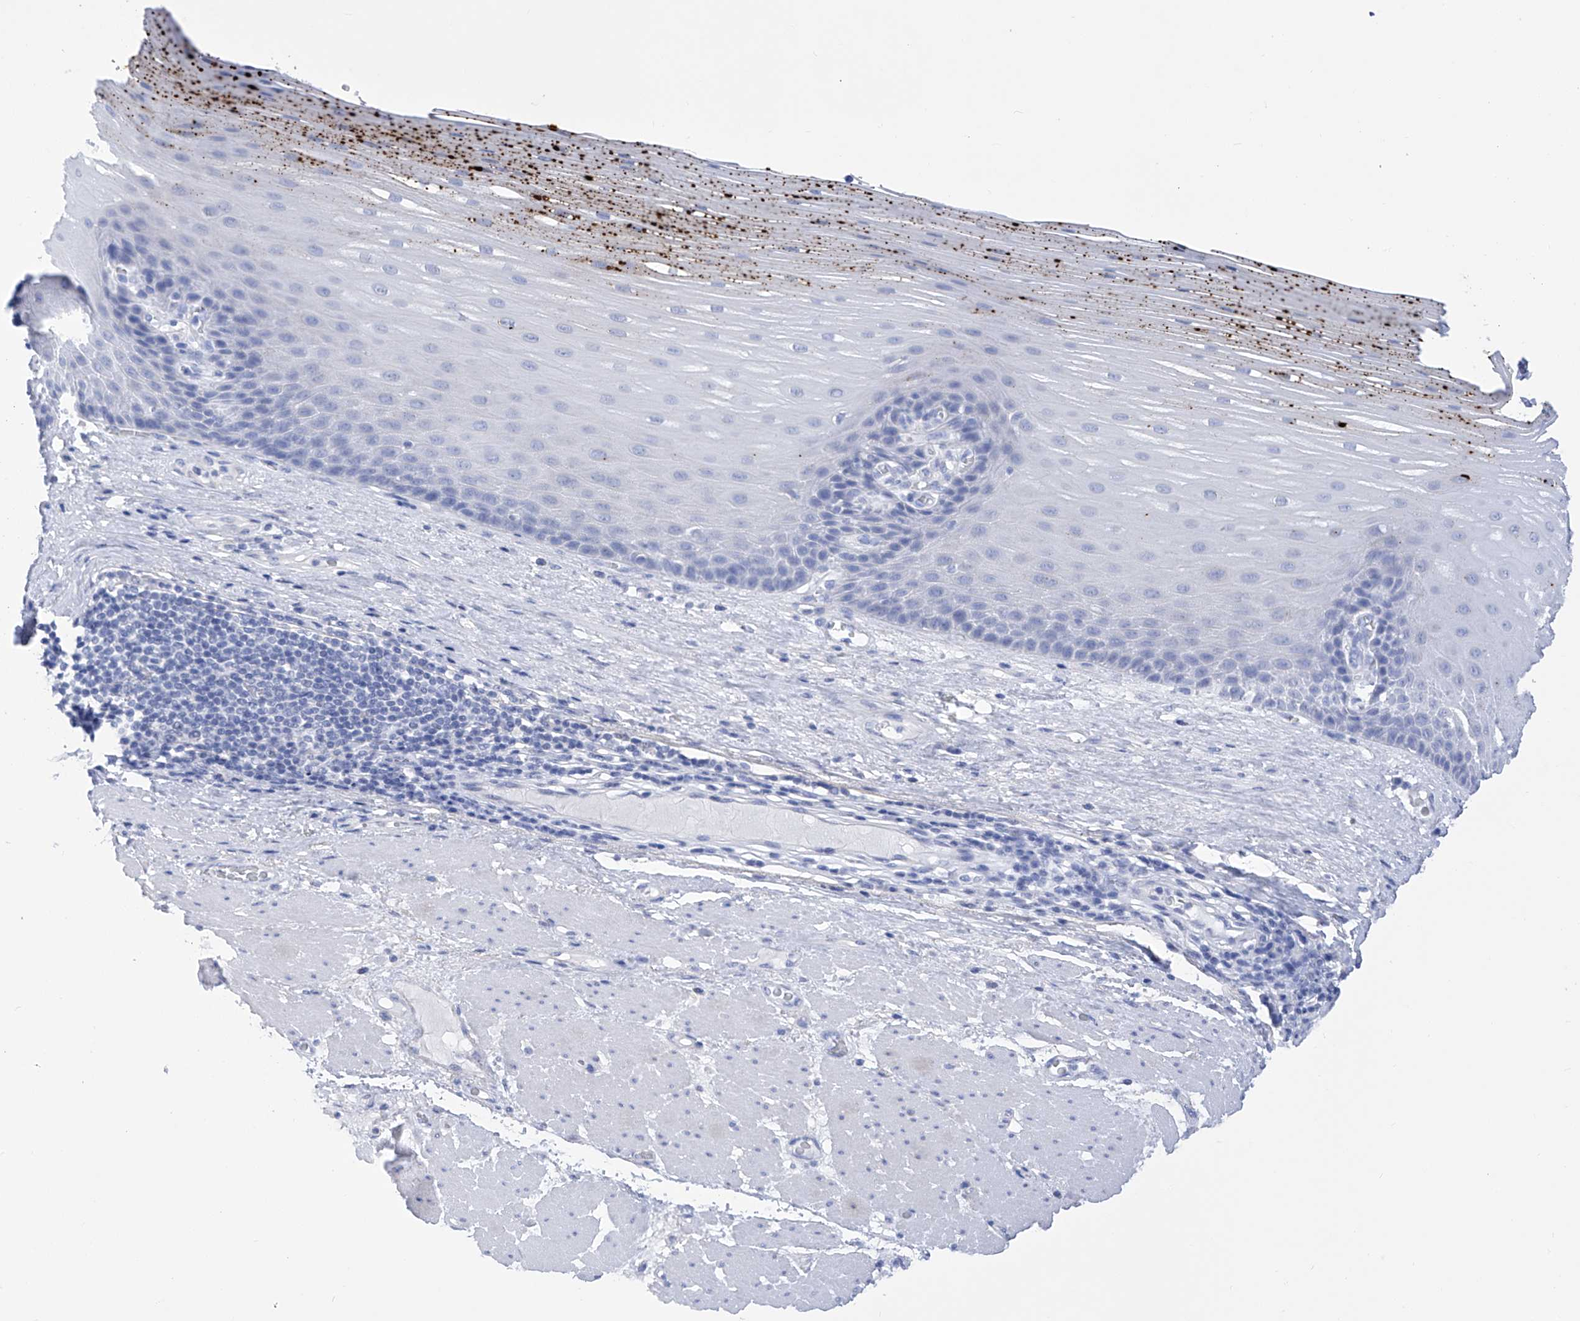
{"staining": {"intensity": "strong", "quantity": "<25%", "location": "cytoplasmic/membranous"}, "tissue": "esophagus", "cell_type": "Squamous epithelial cells", "image_type": "normal", "snomed": [{"axis": "morphology", "description": "Normal tissue, NOS"}, {"axis": "topography", "description": "Esophagus"}], "caption": "Immunohistochemical staining of benign esophagus displays <25% levels of strong cytoplasmic/membranous protein expression in approximately <25% of squamous epithelial cells. (brown staining indicates protein expression, while blue staining denotes nuclei).", "gene": "FLG", "patient": {"sex": "male", "age": 62}}